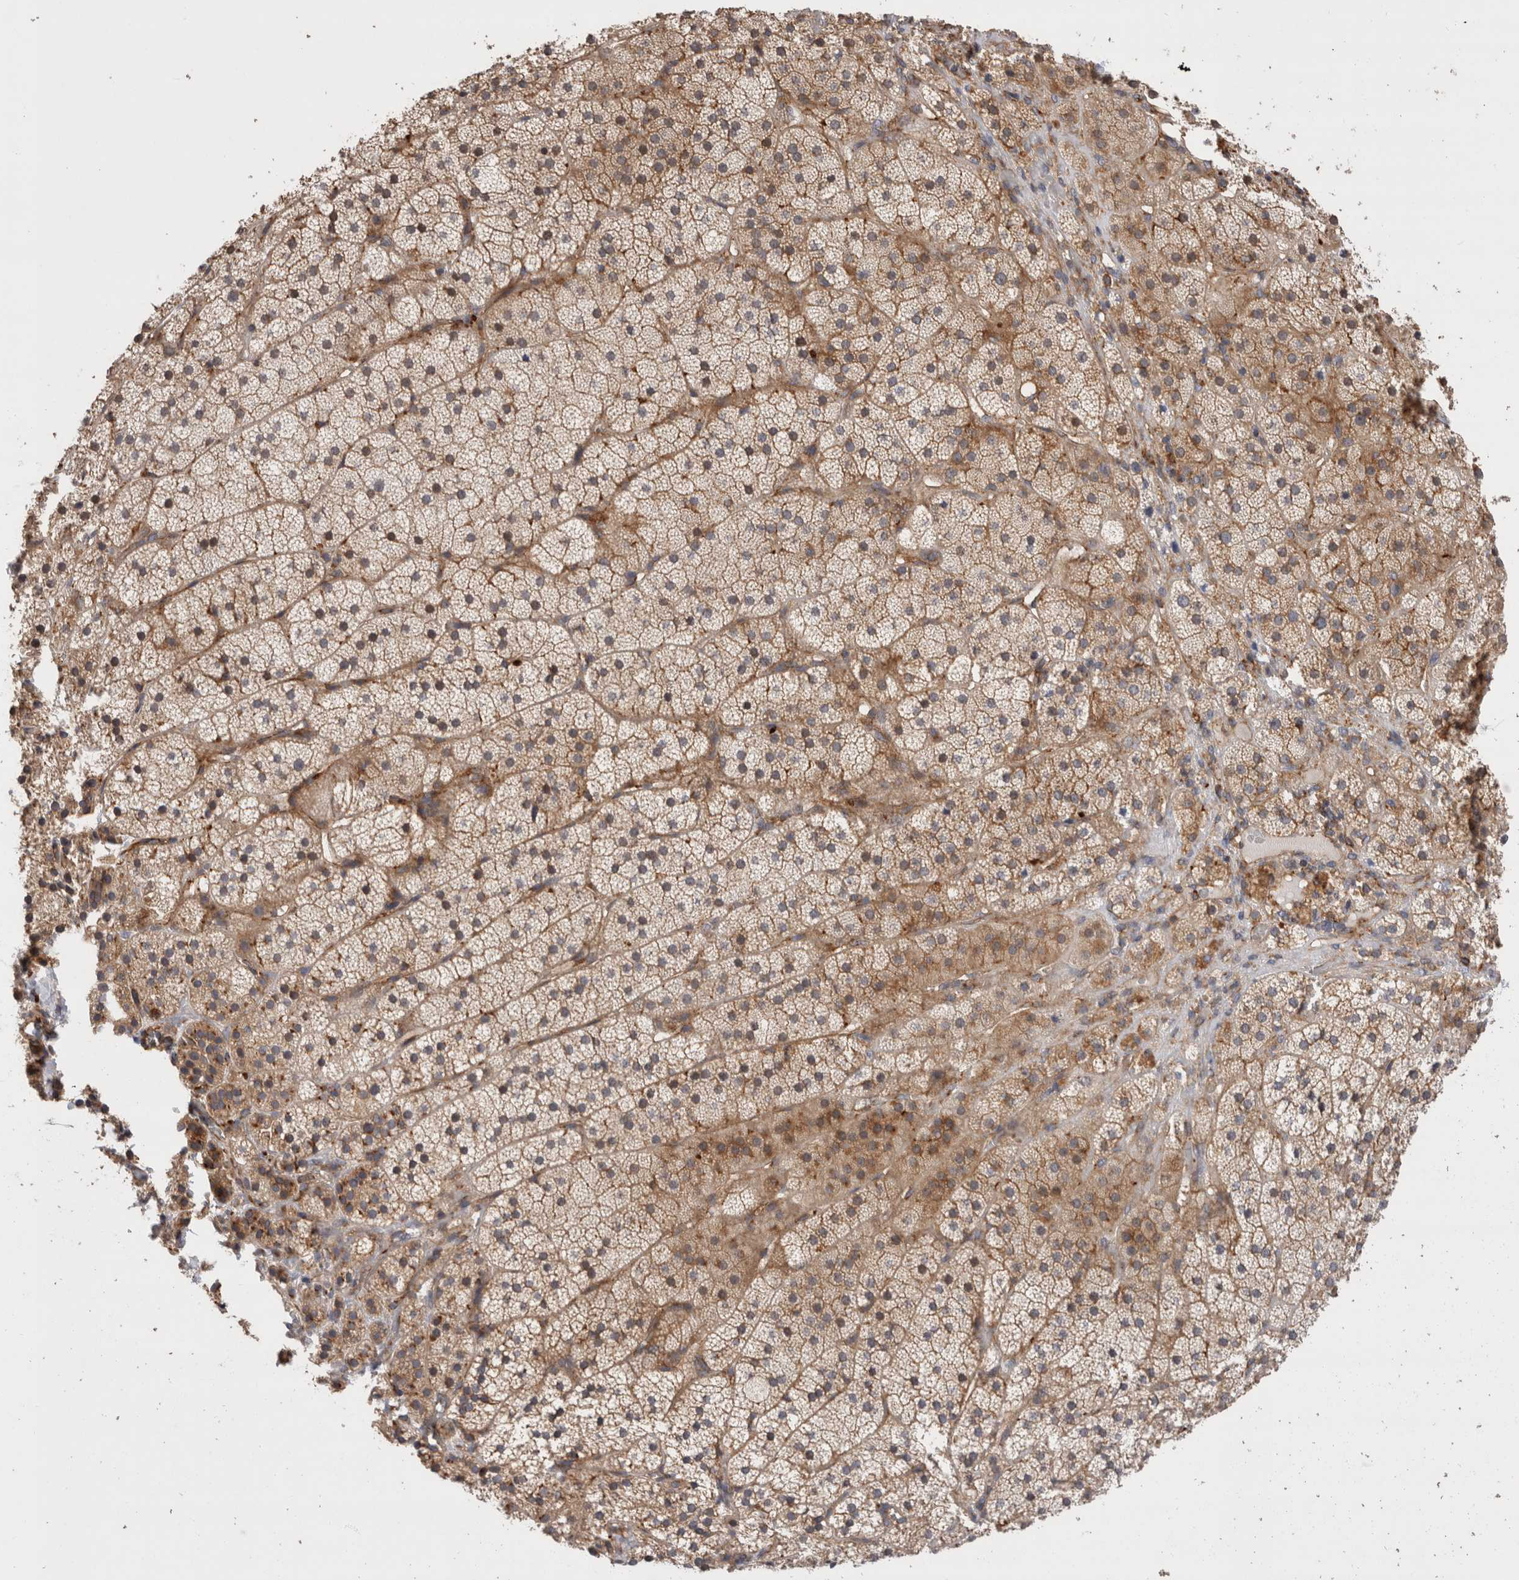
{"staining": {"intensity": "moderate", "quantity": ">75%", "location": "cytoplasmic/membranous"}, "tissue": "adrenal gland", "cell_type": "Glandular cells", "image_type": "normal", "snomed": [{"axis": "morphology", "description": "Normal tissue, NOS"}, {"axis": "topography", "description": "Adrenal gland"}], "caption": "Glandular cells display medium levels of moderate cytoplasmic/membranous staining in about >75% of cells in normal human adrenal gland. The staining was performed using DAB, with brown indicating positive protein expression. Nuclei are stained blue with hematoxylin.", "gene": "BNIP2", "patient": {"sex": "female", "age": 44}}